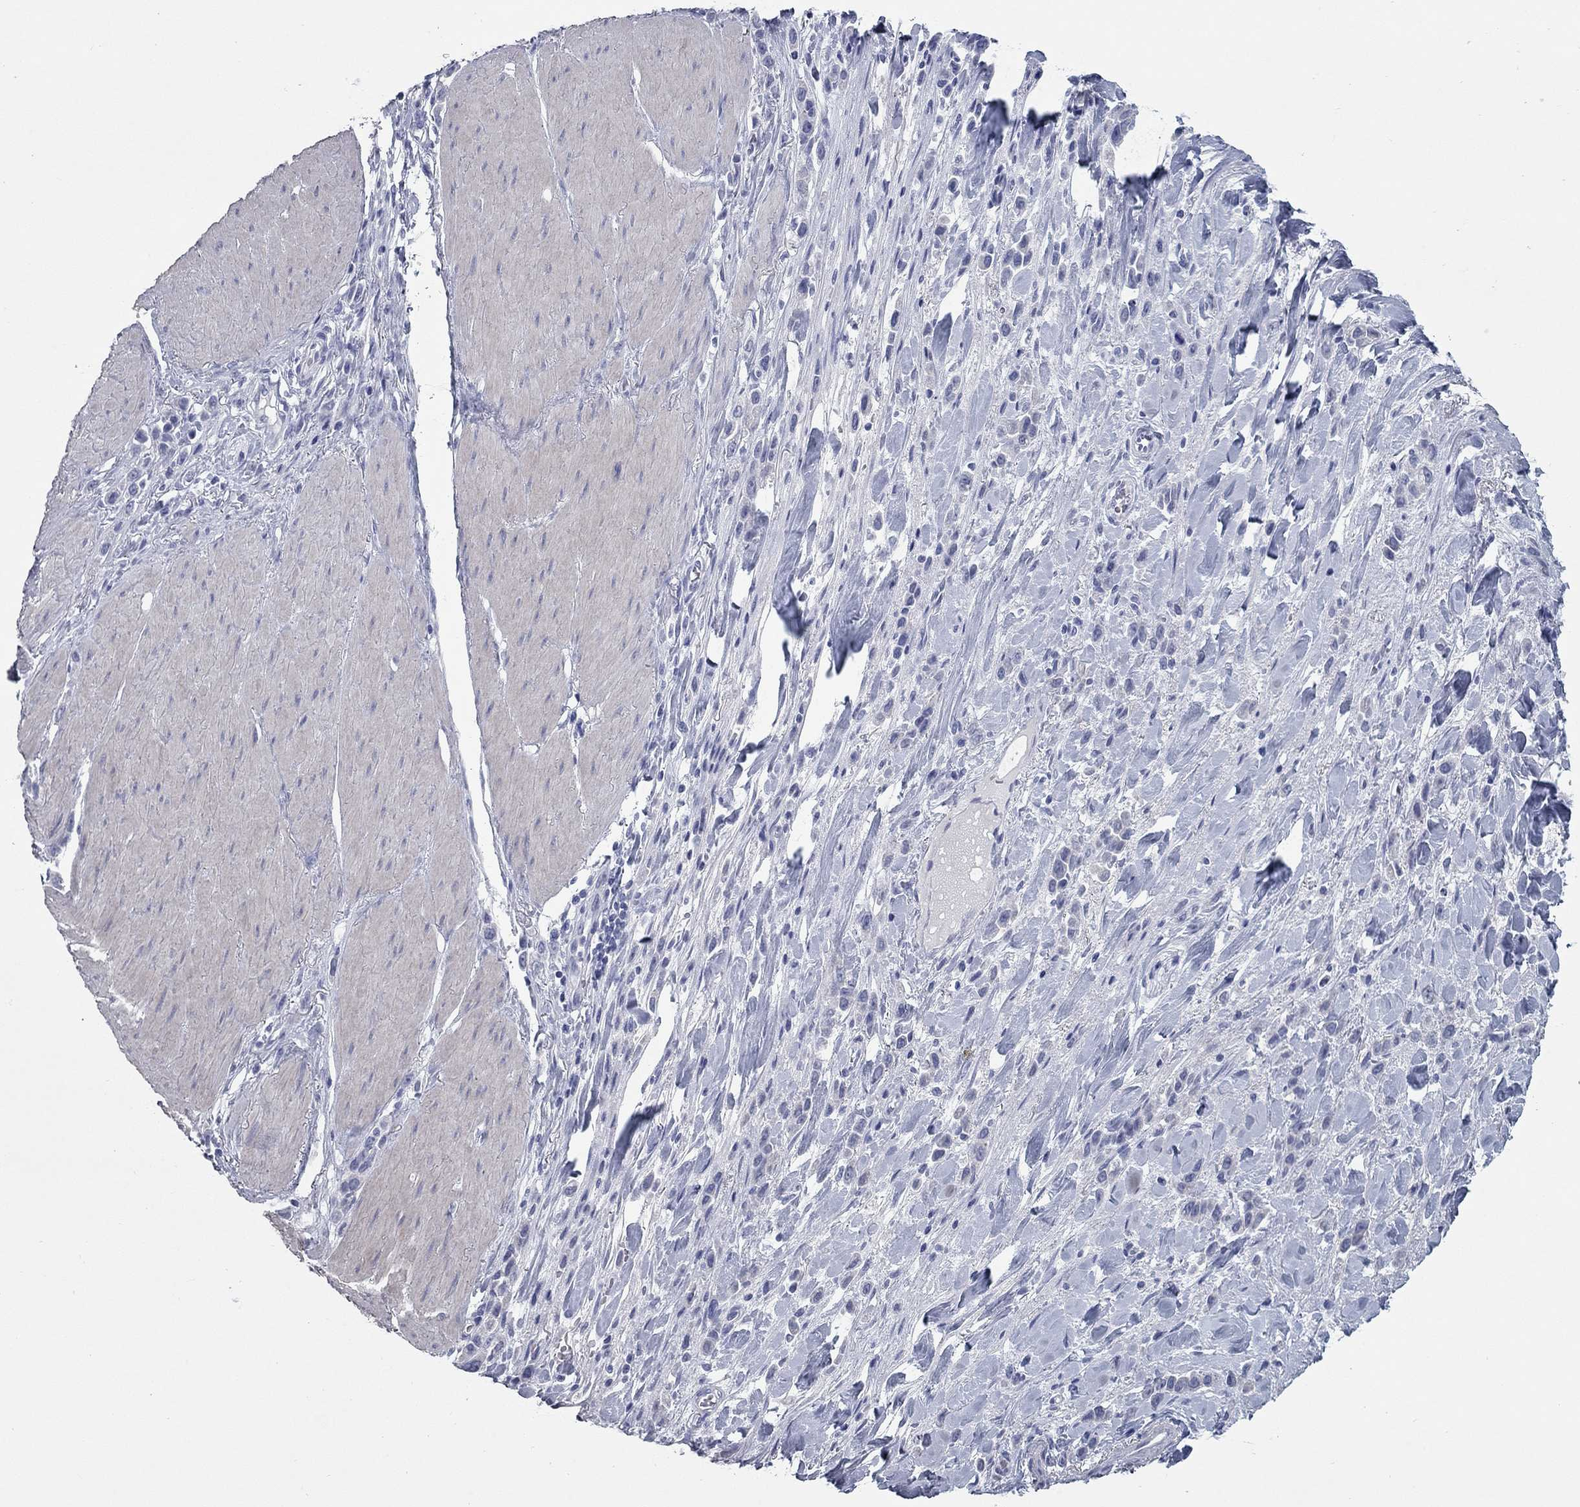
{"staining": {"intensity": "negative", "quantity": "none", "location": "none"}, "tissue": "stomach cancer", "cell_type": "Tumor cells", "image_type": "cancer", "snomed": [{"axis": "morphology", "description": "Adenocarcinoma, NOS"}, {"axis": "topography", "description": "Stomach"}], "caption": "Immunohistochemical staining of human stomach cancer shows no significant staining in tumor cells.", "gene": "KIRREL2", "patient": {"sex": "male", "age": 47}}